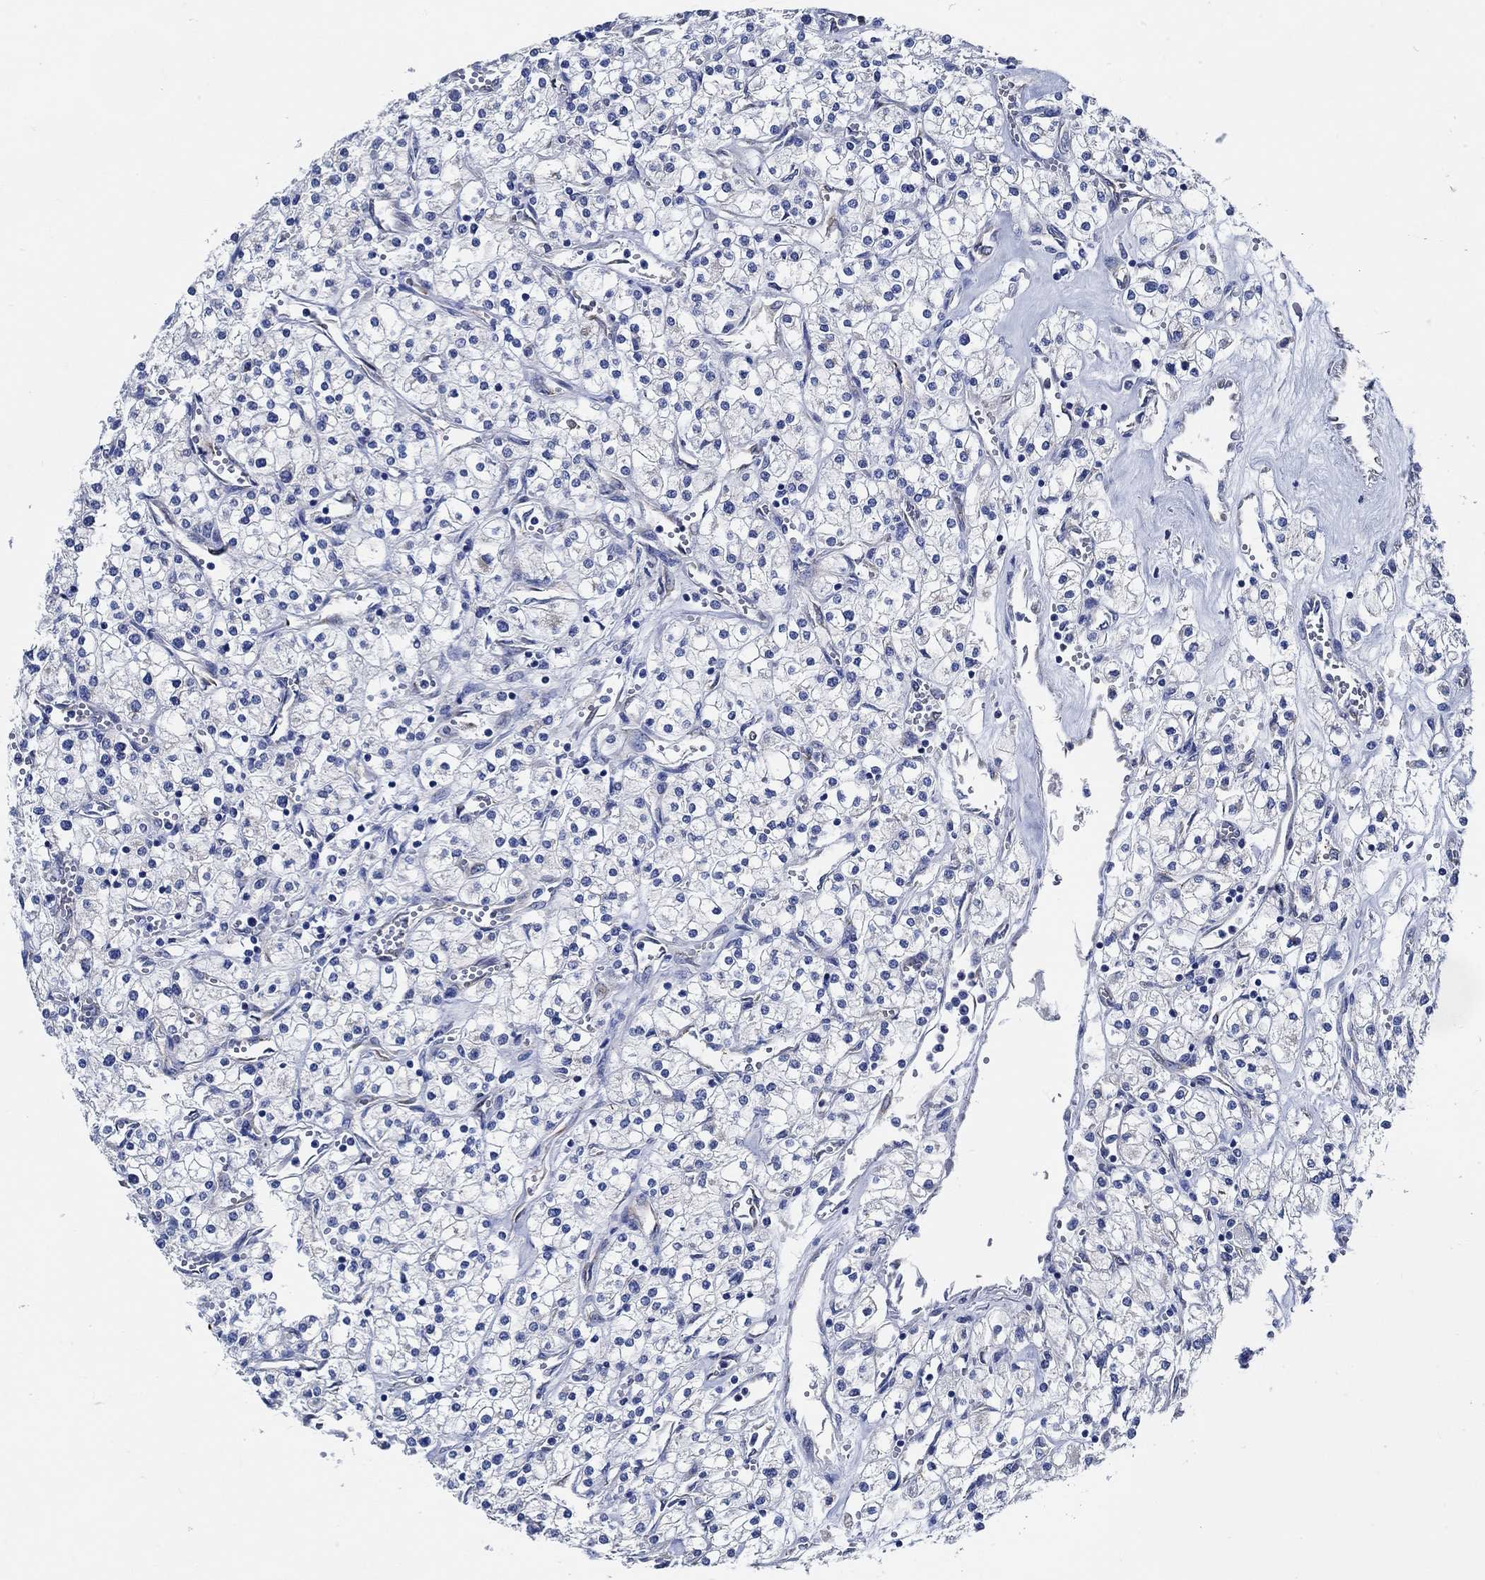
{"staining": {"intensity": "negative", "quantity": "none", "location": "none"}, "tissue": "renal cancer", "cell_type": "Tumor cells", "image_type": "cancer", "snomed": [{"axis": "morphology", "description": "Adenocarcinoma, NOS"}, {"axis": "topography", "description": "Kidney"}], "caption": "Tumor cells show no significant staining in renal adenocarcinoma.", "gene": "HECW2", "patient": {"sex": "male", "age": 80}}